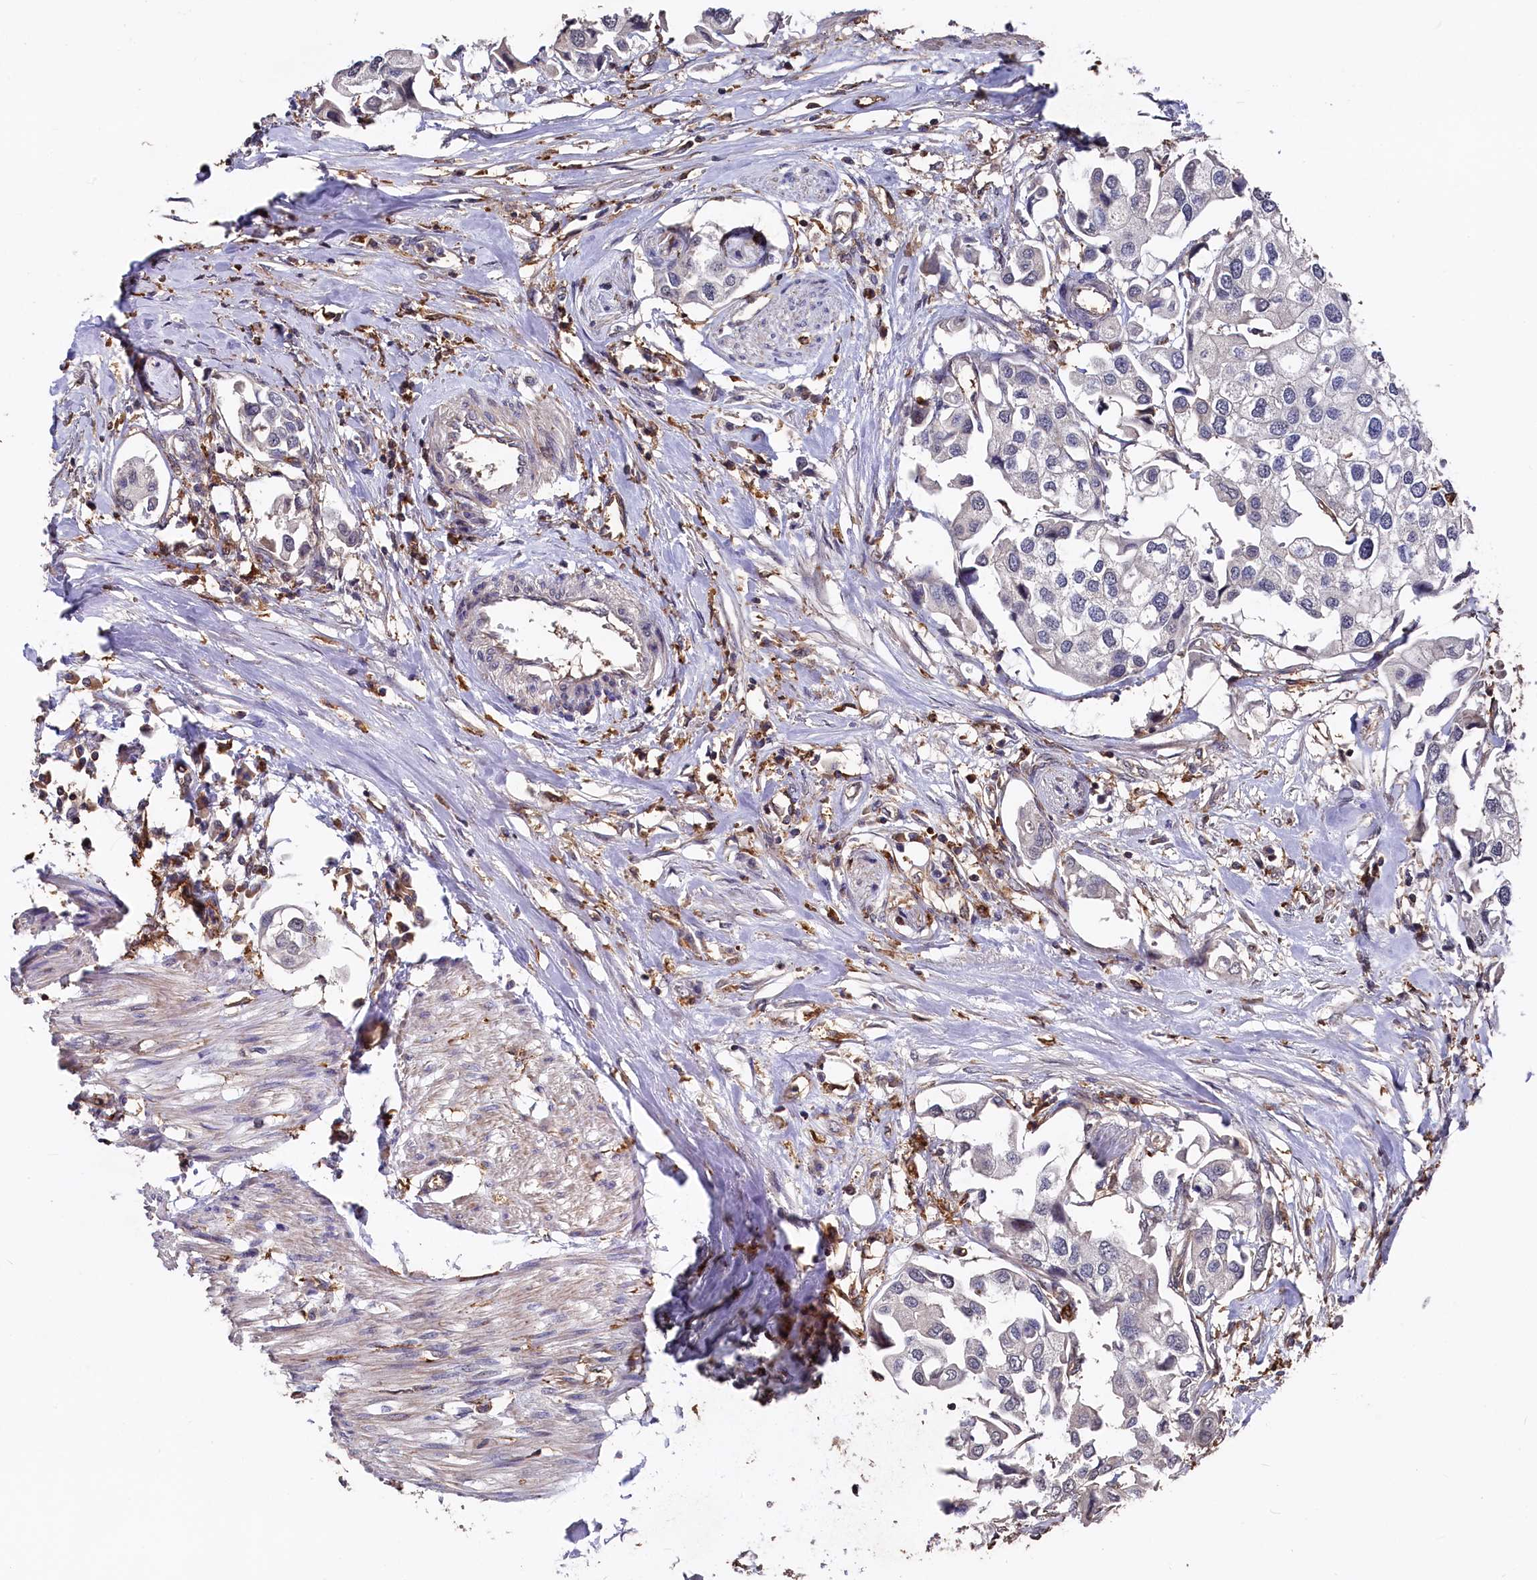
{"staining": {"intensity": "negative", "quantity": "none", "location": "none"}, "tissue": "urothelial cancer", "cell_type": "Tumor cells", "image_type": "cancer", "snomed": [{"axis": "morphology", "description": "Urothelial carcinoma, High grade"}, {"axis": "topography", "description": "Urinary bladder"}], "caption": "Immunohistochemical staining of human high-grade urothelial carcinoma displays no significant positivity in tumor cells. Brightfield microscopy of immunohistochemistry stained with DAB (3,3'-diaminobenzidine) (brown) and hematoxylin (blue), captured at high magnification.", "gene": "PLEKHO2", "patient": {"sex": "male", "age": 64}}